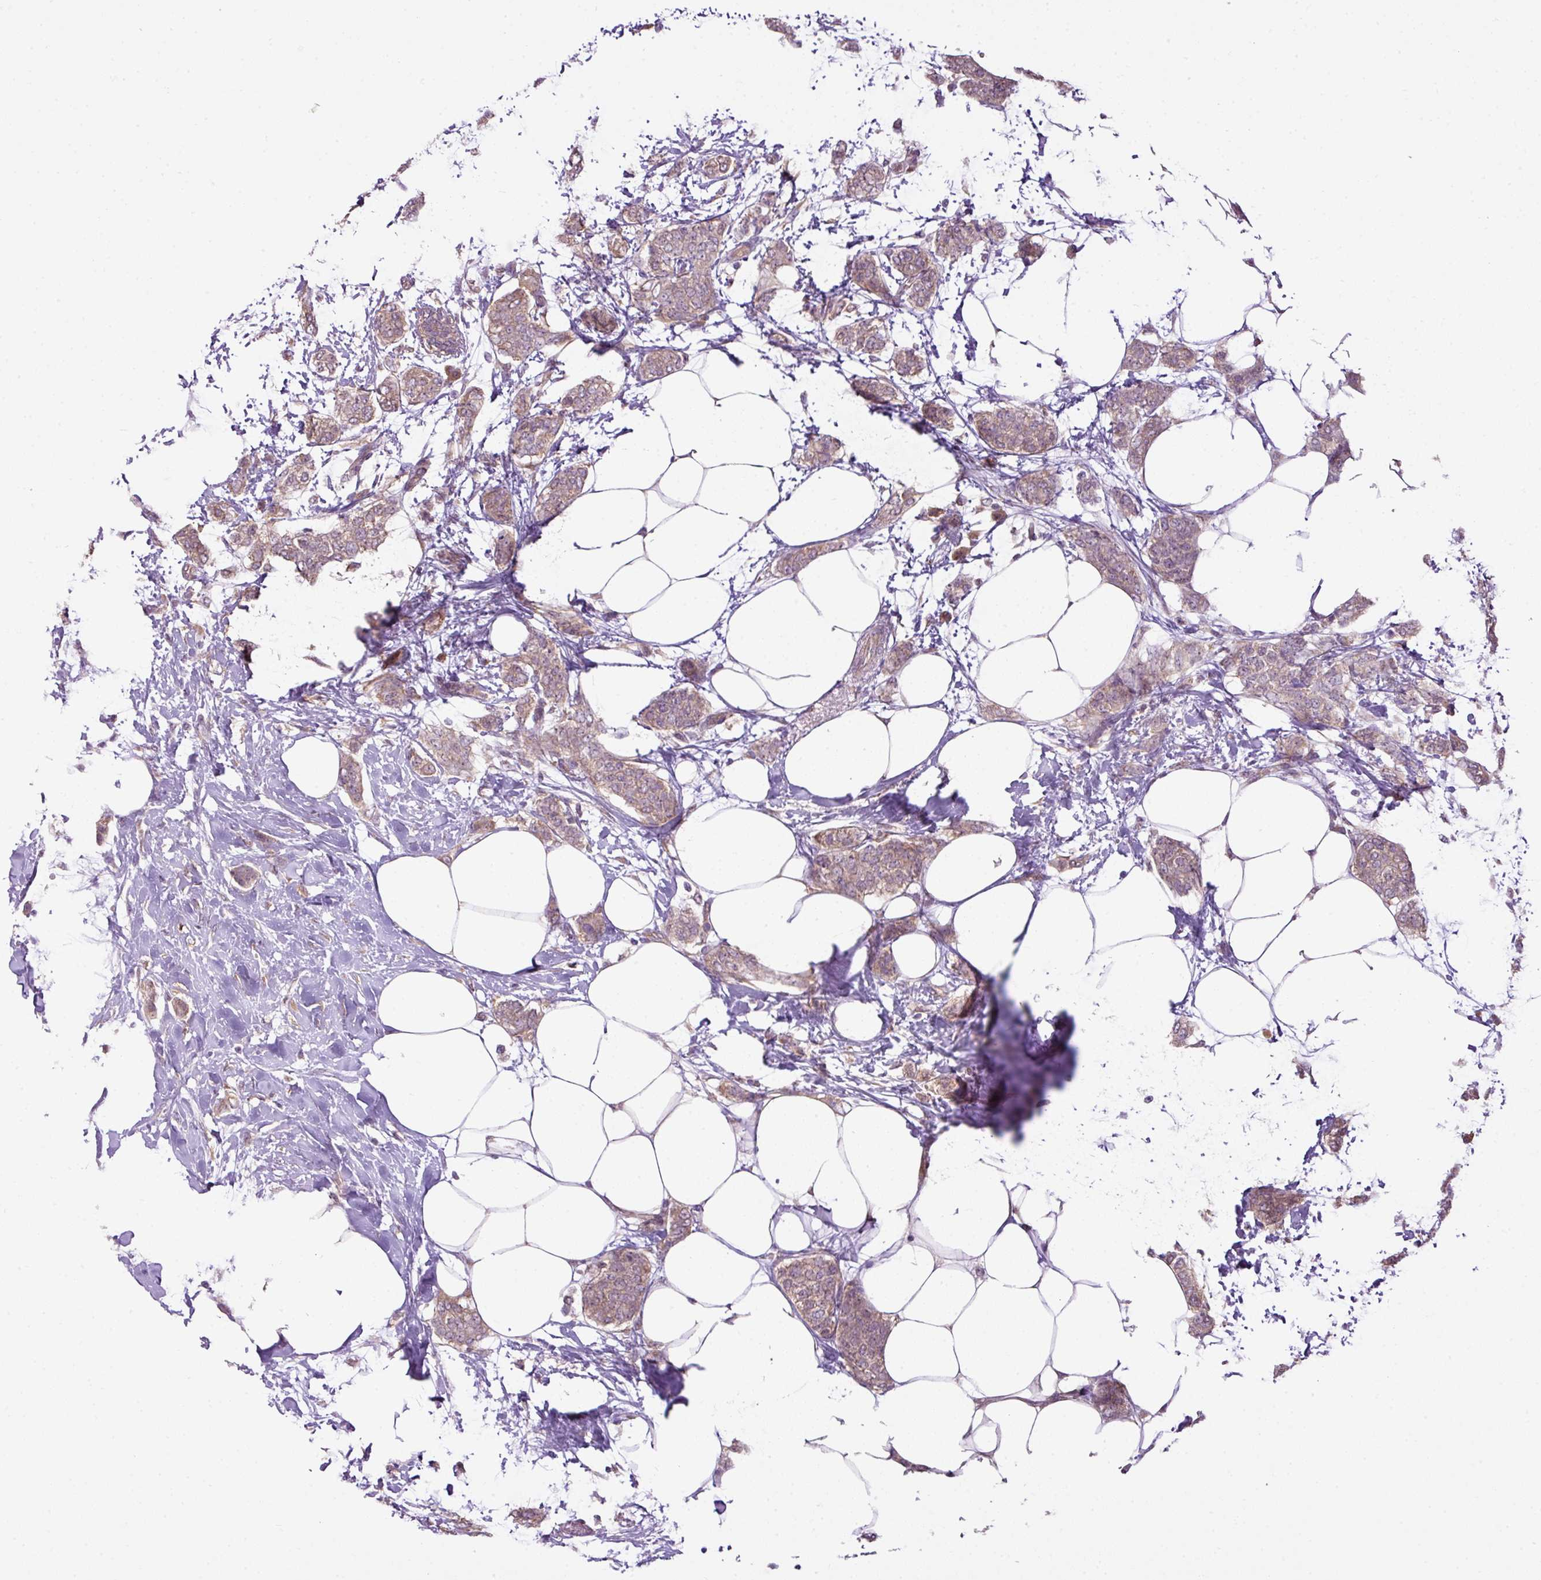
{"staining": {"intensity": "weak", "quantity": ">75%", "location": "cytoplasmic/membranous"}, "tissue": "breast cancer", "cell_type": "Tumor cells", "image_type": "cancer", "snomed": [{"axis": "morphology", "description": "Duct carcinoma"}, {"axis": "topography", "description": "Breast"}], "caption": "Approximately >75% of tumor cells in breast cancer display weak cytoplasmic/membranous protein positivity as visualized by brown immunohistochemical staining.", "gene": "DNAAF4", "patient": {"sex": "female", "age": 72}}